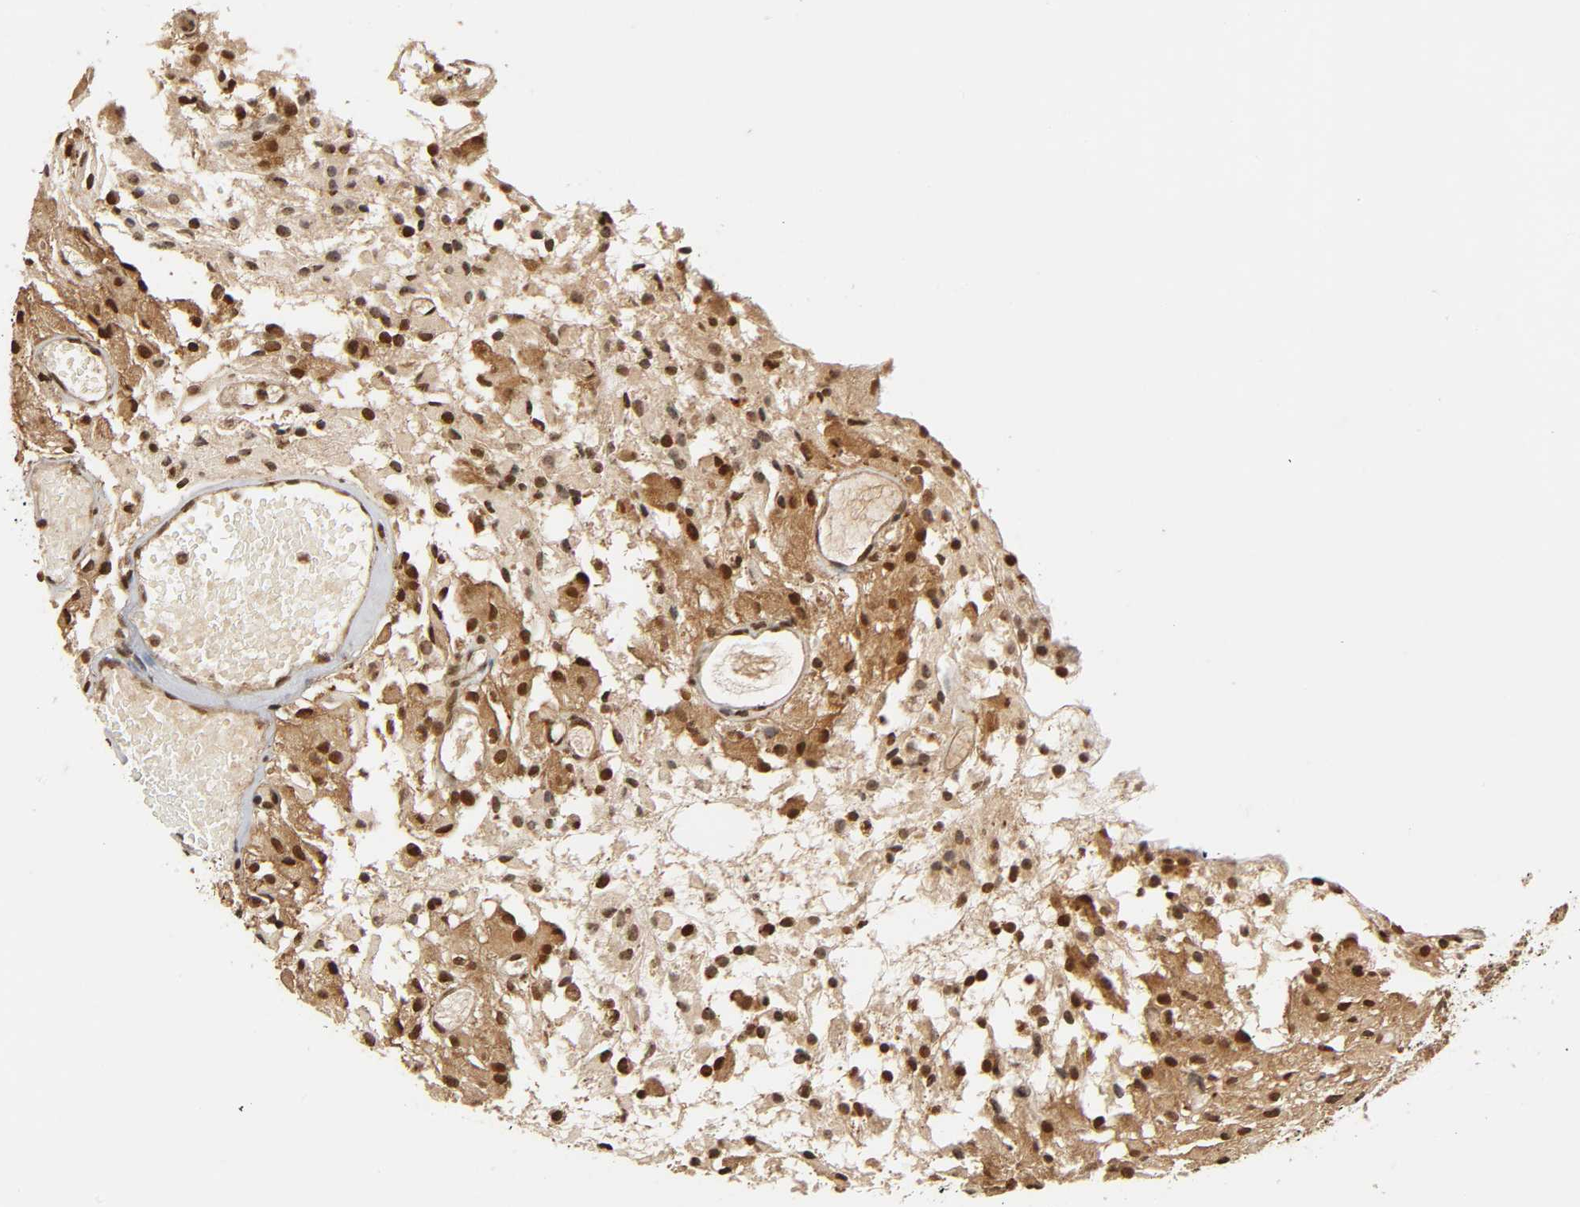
{"staining": {"intensity": "moderate", "quantity": ">75%", "location": "nuclear"}, "tissue": "glioma", "cell_type": "Tumor cells", "image_type": "cancer", "snomed": [{"axis": "morphology", "description": "Glioma, malignant, High grade"}, {"axis": "topography", "description": "Brain"}], "caption": "Glioma stained with a protein marker exhibits moderate staining in tumor cells.", "gene": "UBC", "patient": {"sex": "female", "age": 59}}